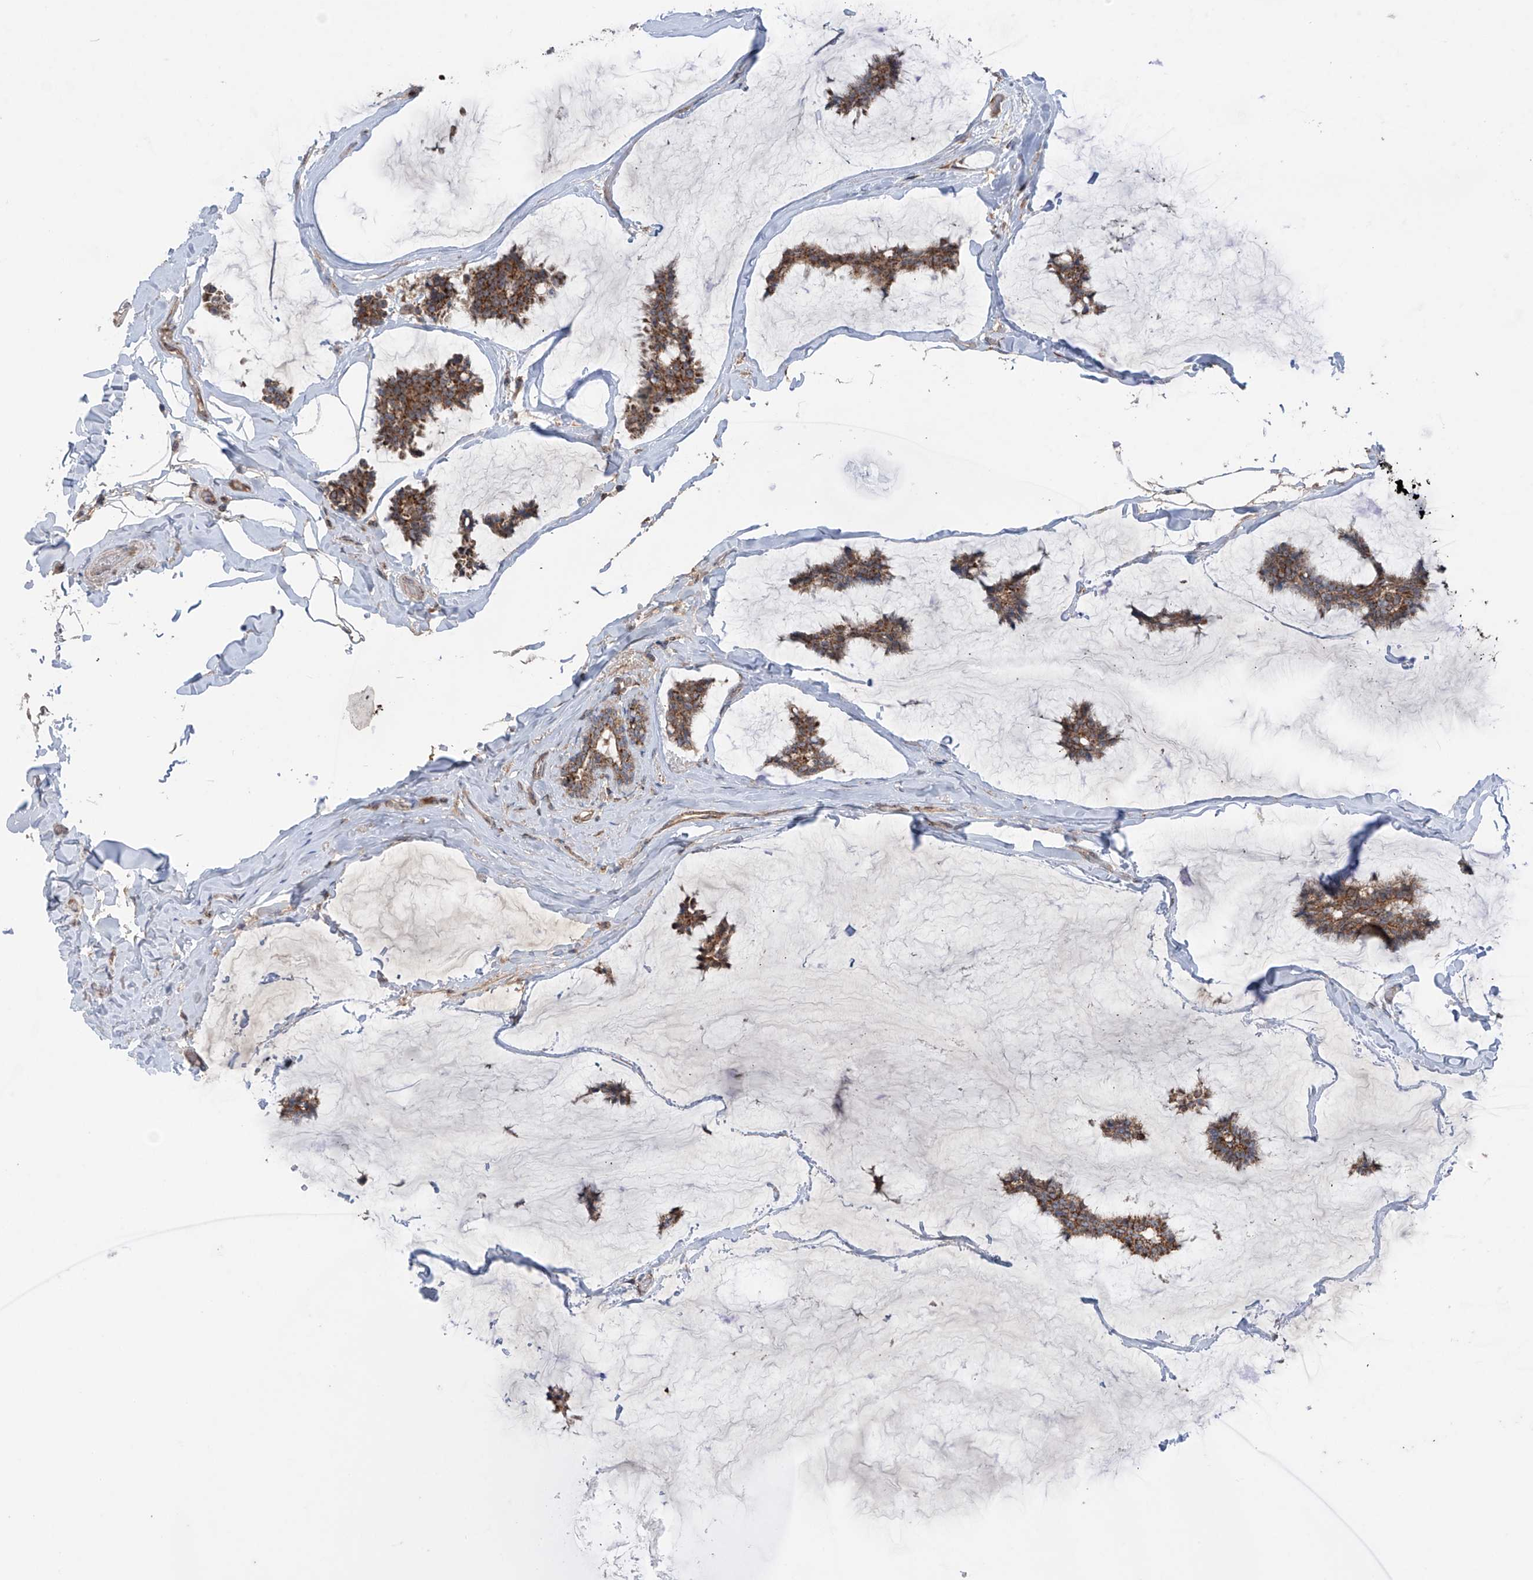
{"staining": {"intensity": "moderate", "quantity": ">75%", "location": "cytoplasmic/membranous"}, "tissue": "breast cancer", "cell_type": "Tumor cells", "image_type": "cancer", "snomed": [{"axis": "morphology", "description": "Duct carcinoma"}, {"axis": "topography", "description": "Breast"}], "caption": "Tumor cells display medium levels of moderate cytoplasmic/membranous expression in about >75% of cells in human breast intraductal carcinoma.", "gene": "SAMD3", "patient": {"sex": "female", "age": 93}}